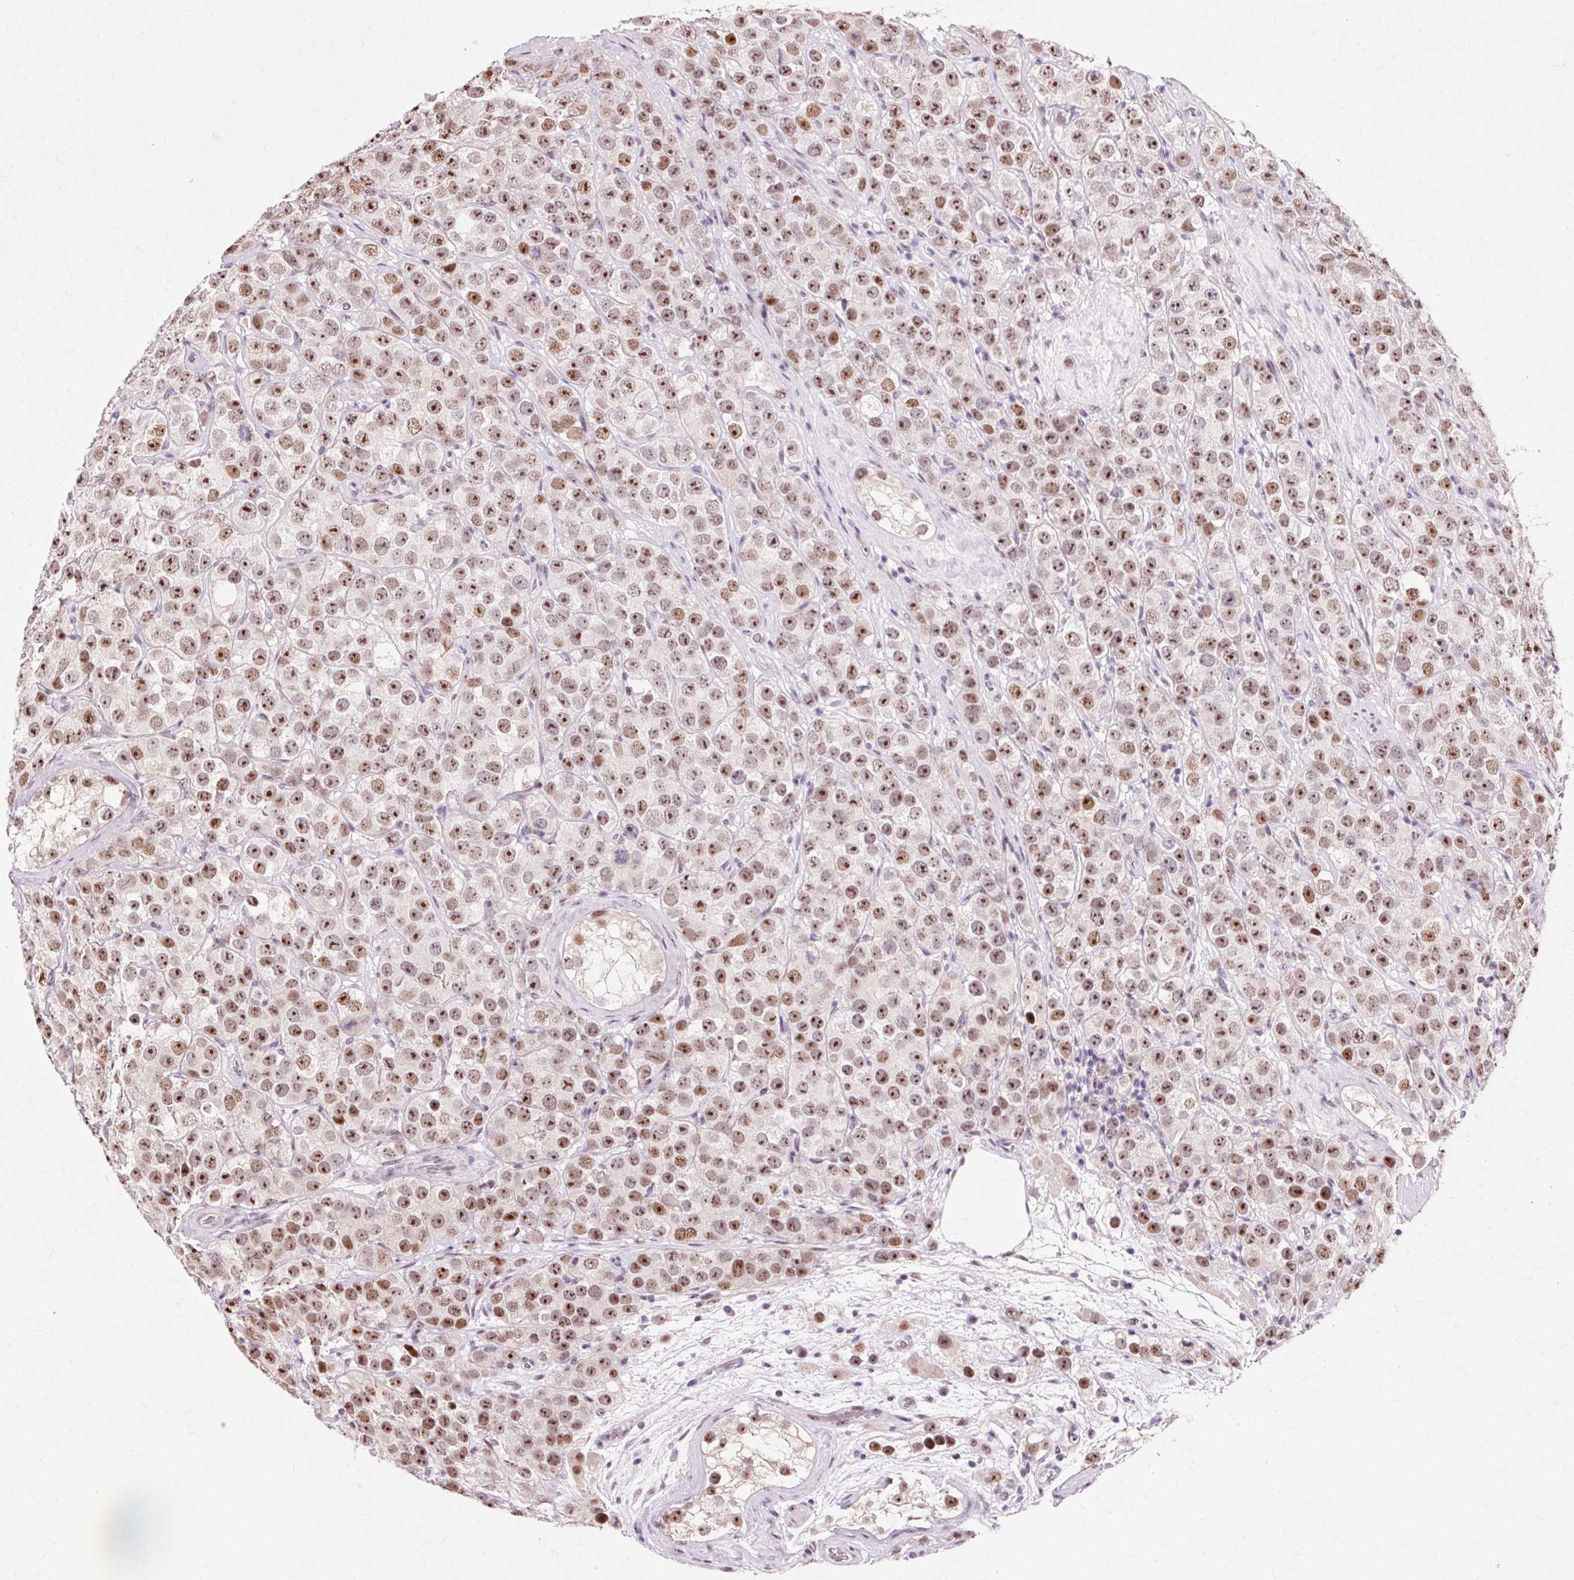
{"staining": {"intensity": "strong", "quantity": ">75%", "location": "nuclear"}, "tissue": "testis cancer", "cell_type": "Tumor cells", "image_type": "cancer", "snomed": [{"axis": "morphology", "description": "Seminoma, NOS"}, {"axis": "topography", "description": "Testis"}], "caption": "A high amount of strong nuclear expression is identified in approximately >75% of tumor cells in testis cancer tissue.", "gene": "MACROD2", "patient": {"sex": "male", "age": 28}}